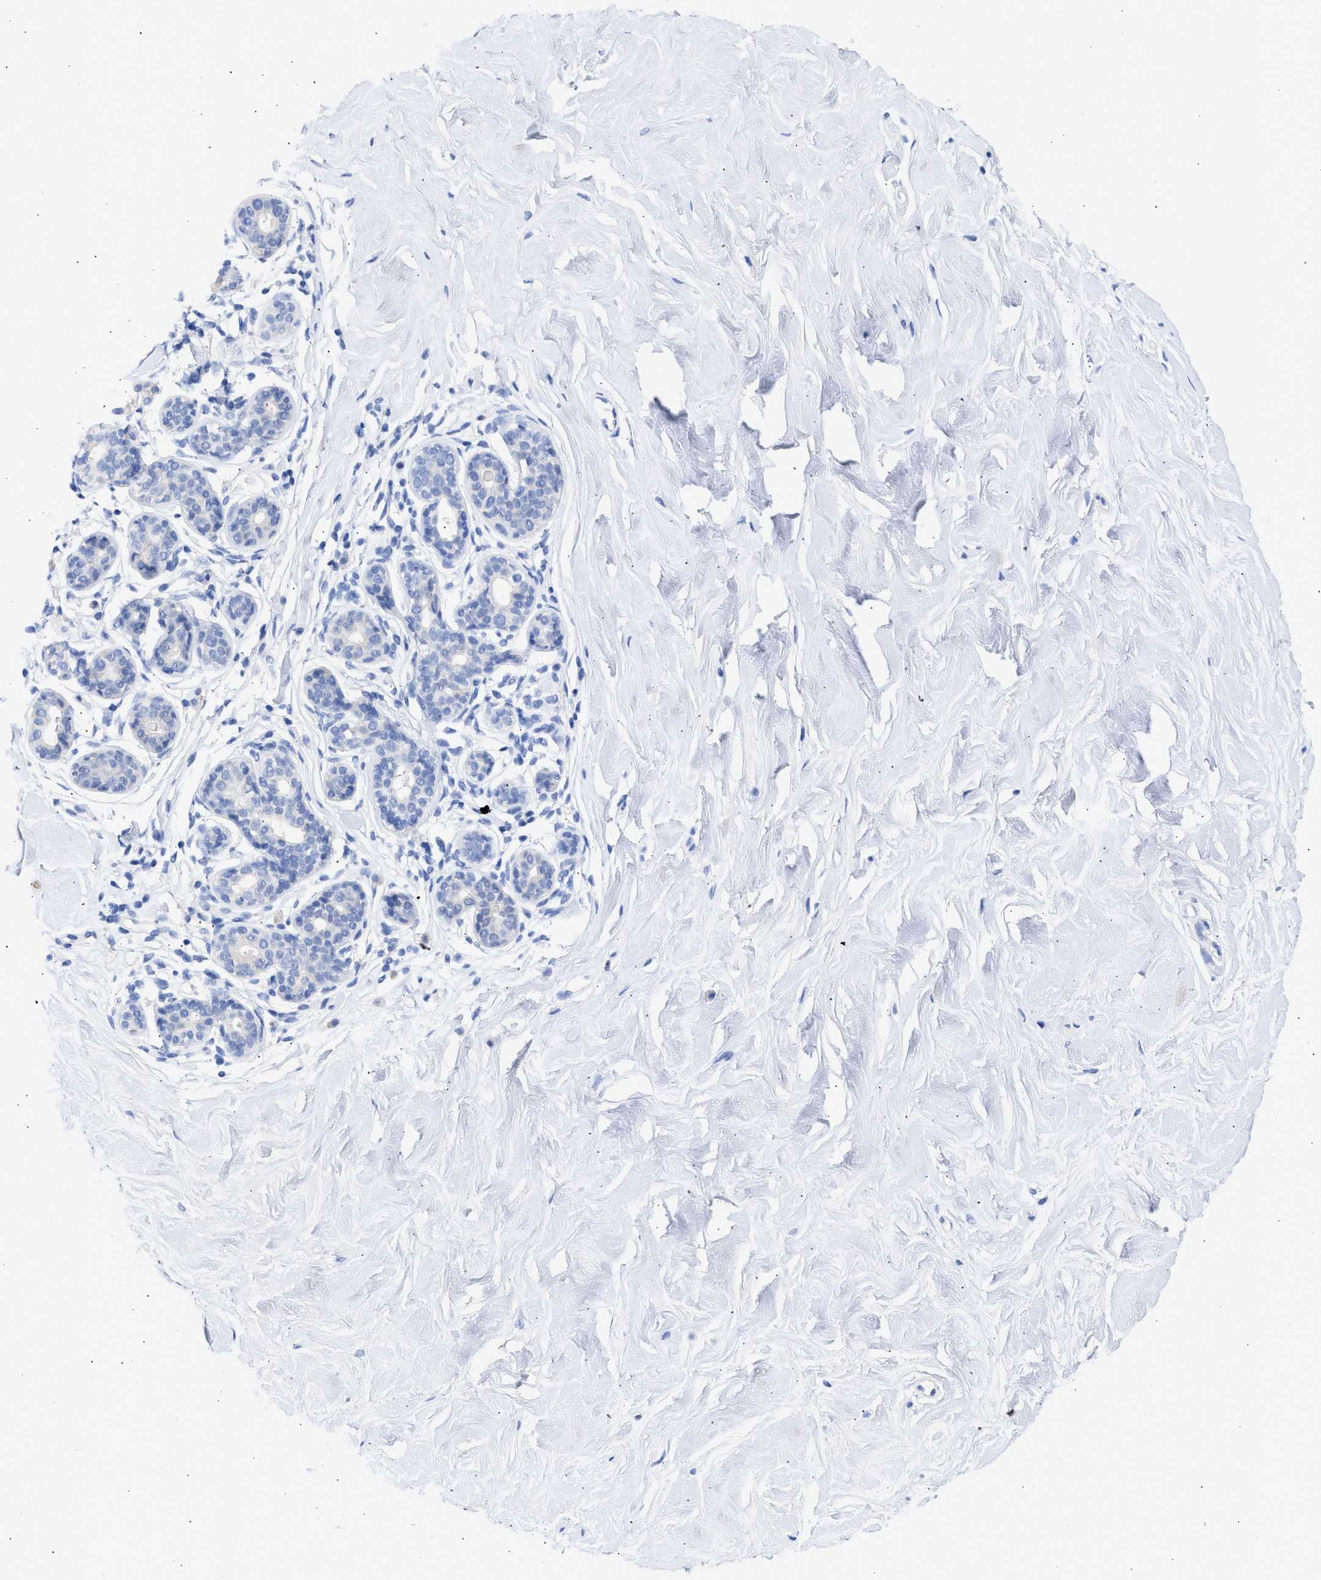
{"staining": {"intensity": "negative", "quantity": "none", "location": "none"}, "tissue": "breast", "cell_type": "Adipocytes", "image_type": "normal", "snomed": [{"axis": "morphology", "description": "Normal tissue, NOS"}, {"axis": "topography", "description": "Breast"}], "caption": "Adipocytes are negative for brown protein staining in benign breast. (Stains: DAB immunohistochemistry with hematoxylin counter stain, Microscopy: brightfield microscopy at high magnification).", "gene": "RSPH1", "patient": {"sex": "female", "age": 22}}